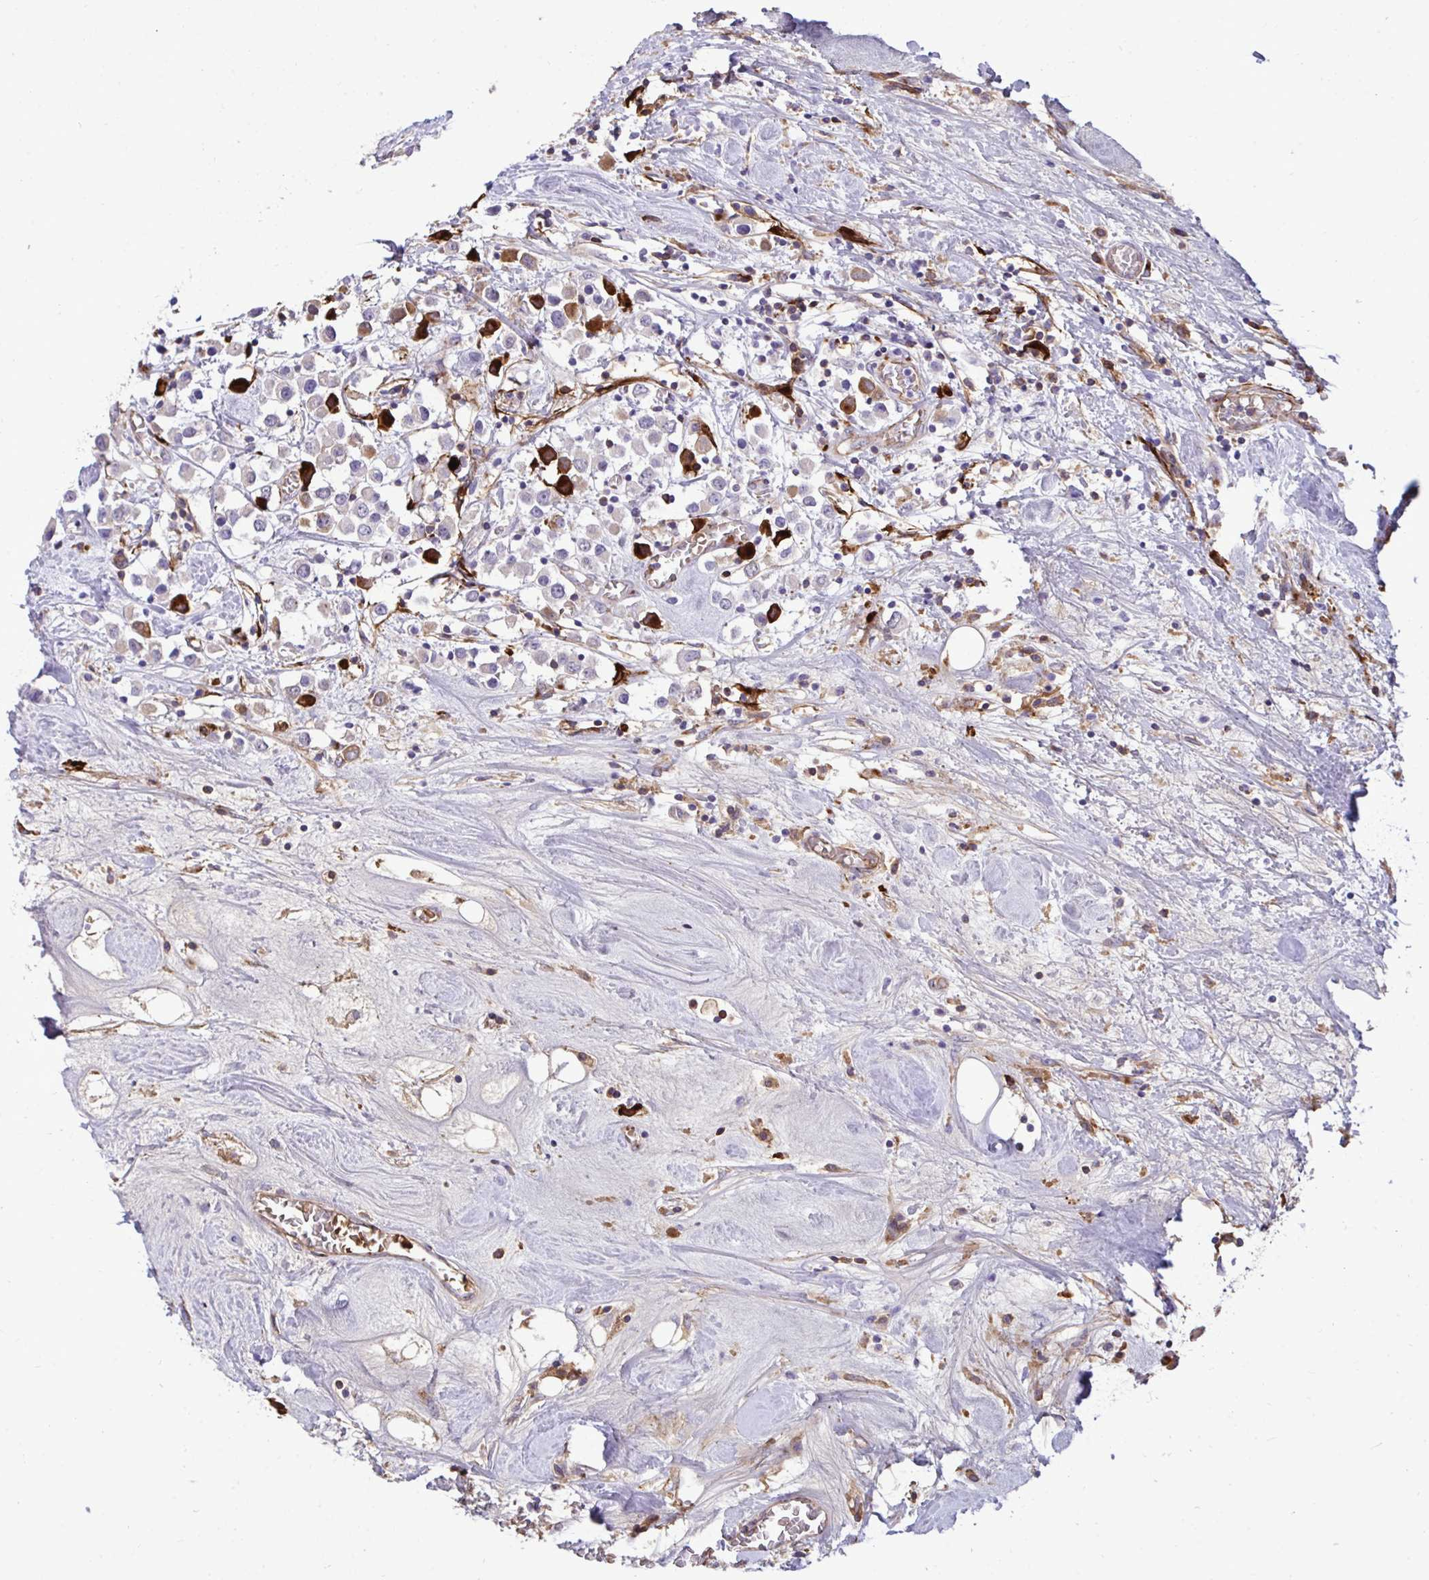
{"staining": {"intensity": "strong", "quantity": "<25%", "location": "cytoplasmic/membranous"}, "tissue": "breast cancer", "cell_type": "Tumor cells", "image_type": "cancer", "snomed": [{"axis": "morphology", "description": "Duct carcinoma"}, {"axis": "topography", "description": "Breast"}], "caption": "A high-resolution histopathology image shows immunohistochemistry (IHC) staining of breast cancer, which demonstrates strong cytoplasmic/membranous expression in about <25% of tumor cells.", "gene": "F2", "patient": {"sex": "female", "age": 61}}